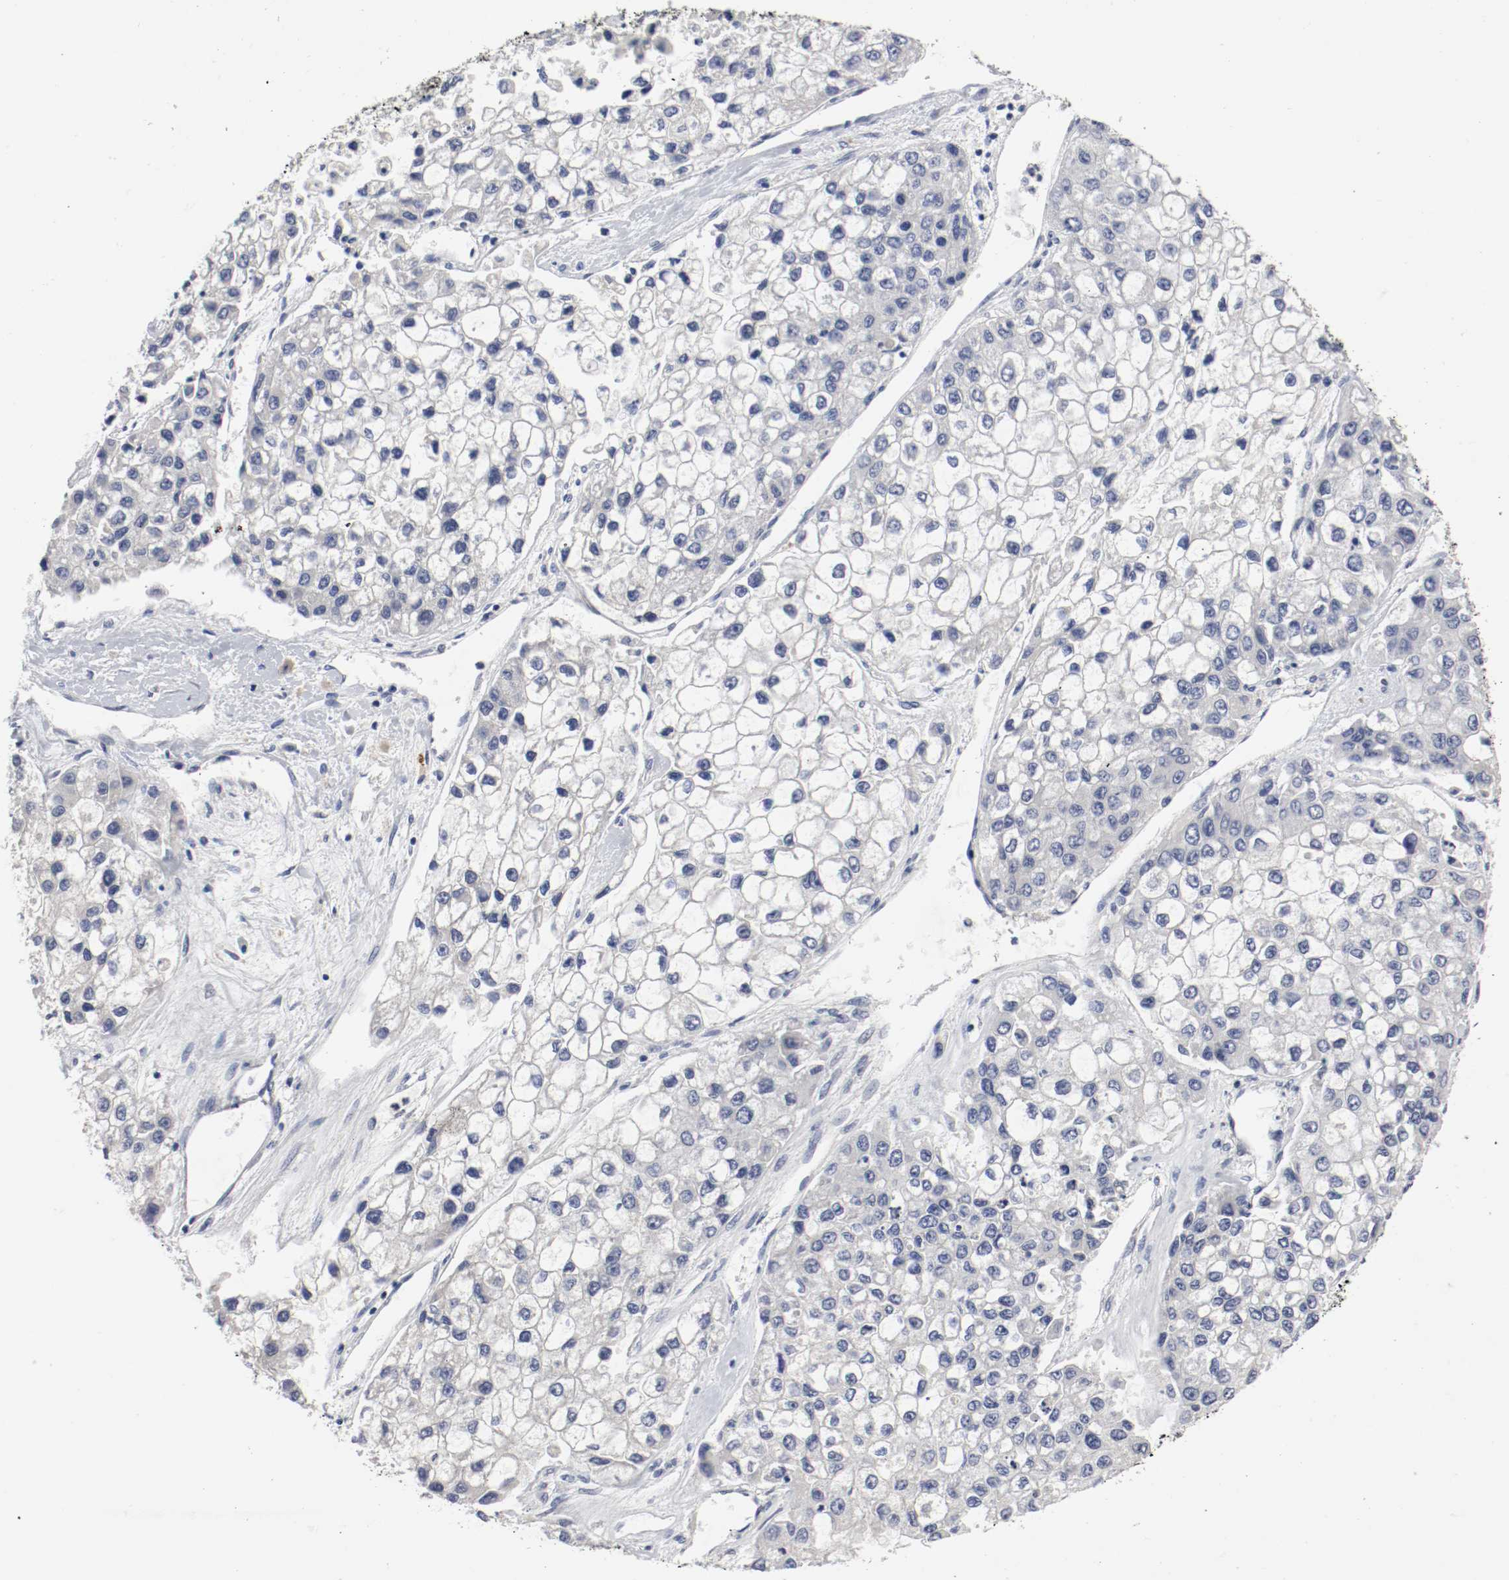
{"staining": {"intensity": "negative", "quantity": "none", "location": "none"}, "tissue": "liver cancer", "cell_type": "Tumor cells", "image_type": "cancer", "snomed": [{"axis": "morphology", "description": "Carcinoma, Hepatocellular, NOS"}, {"axis": "topography", "description": "Liver"}], "caption": "Liver cancer (hepatocellular carcinoma) was stained to show a protein in brown. There is no significant staining in tumor cells.", "gene": "CEBPE", "patient": {"sex": "female", "age": 66}}